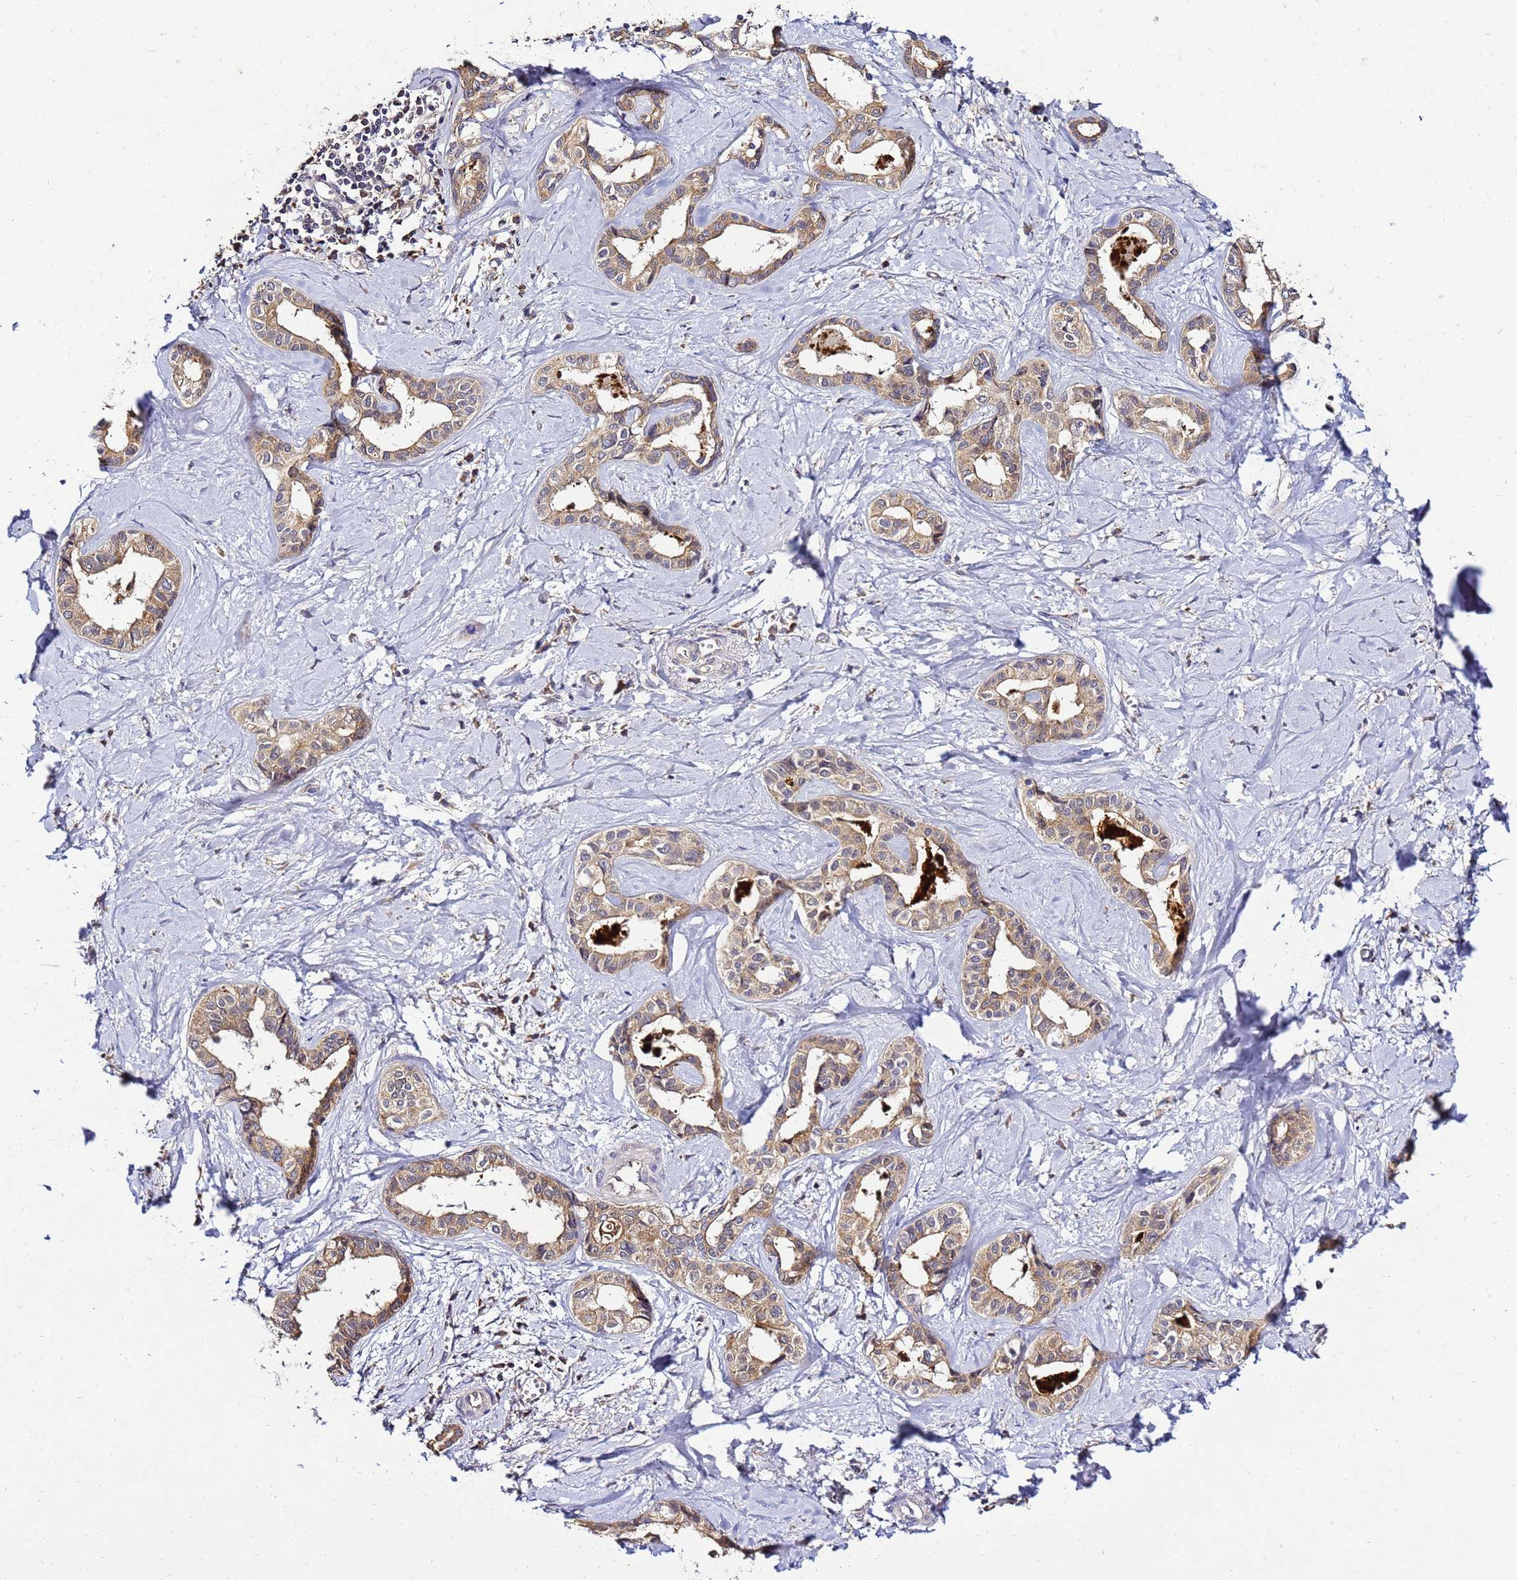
{"staining": {"intensity": "moderate", "quantity": ">75%", "location": "cytoplasmic/membranous"}, "tissue": "liver cancer", "cell_type": "Tumor cells", "image_type": "cancer", "snomed": [{"axis": "morphology", "description": "Cholangiocarcinoma"}, {"axis": "topography", "description": "Liver"}], "caption": "High-magnification brightfield microscopy of liver cholangiocarcinoma stained with DAB (brown) and counterstained with hematoxylin (blue). tumor cells exhibit moderate cytoplasmic/membranous staining is present in approximately>75% of cells.", "gene": "ADPGK", "patient": {"sex": "female", "age": 77}}